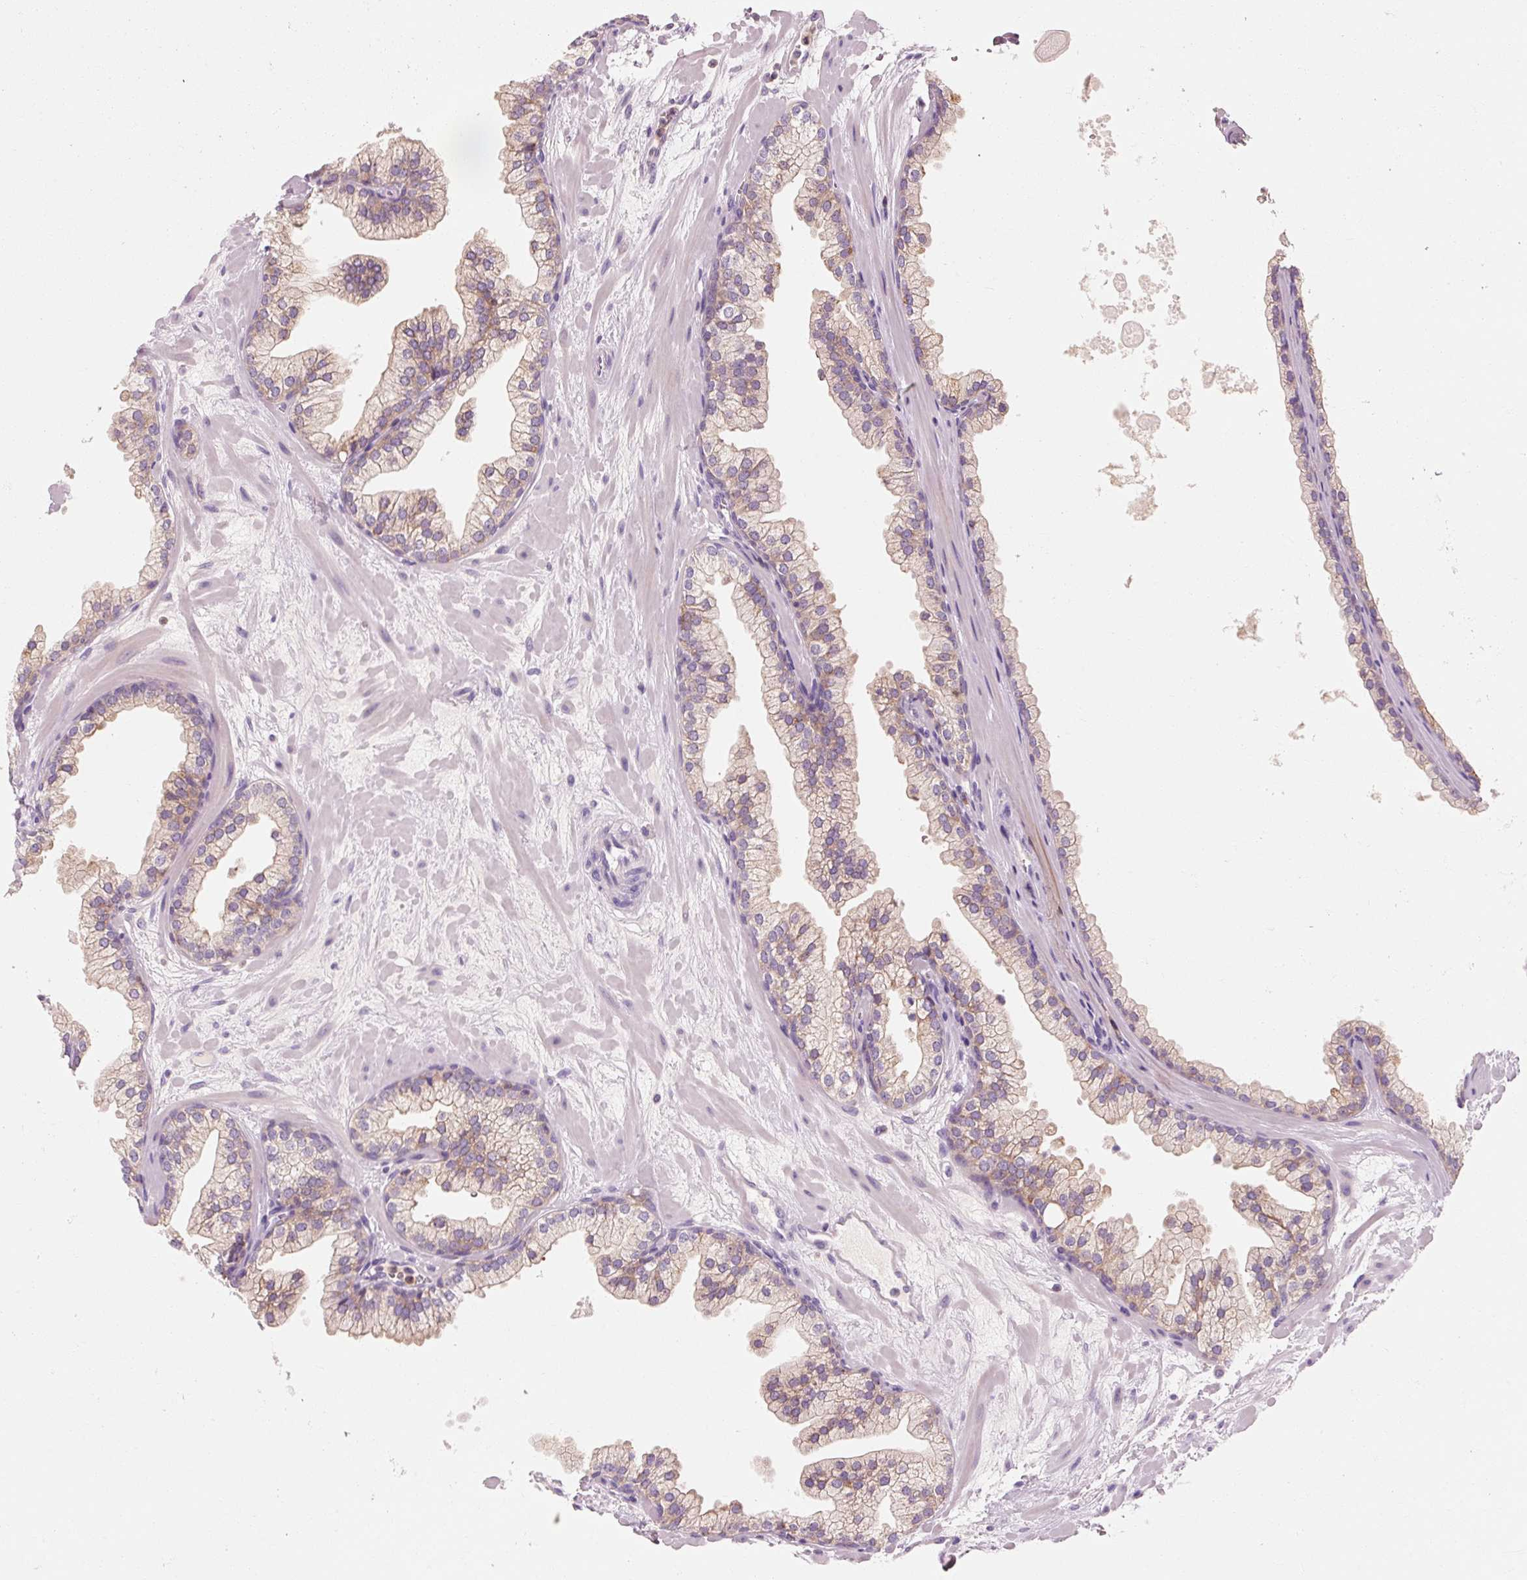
{"staining": {"intensity": "moderate", "quantity": "25%-75%", "location": "cytoplasmic/membranous"}, "tissue": "prostate", "cell_type": "Glandular cells", "image_type": "normal", "snomed": [{"axis": "morphology", "description": "Normal tissue, NOS"}, {"axis": "topography", "description": "Prostate"}, {"axis": "topography", "description": "Peripheral nerve tissue"}], "caption": "An image of human prostate stained for a protein shows moderate cytoplasmic/membranous brown staining in glandular cells.", "gene": "OR8K1", "patient": {"sex": "male", "age": 61}}